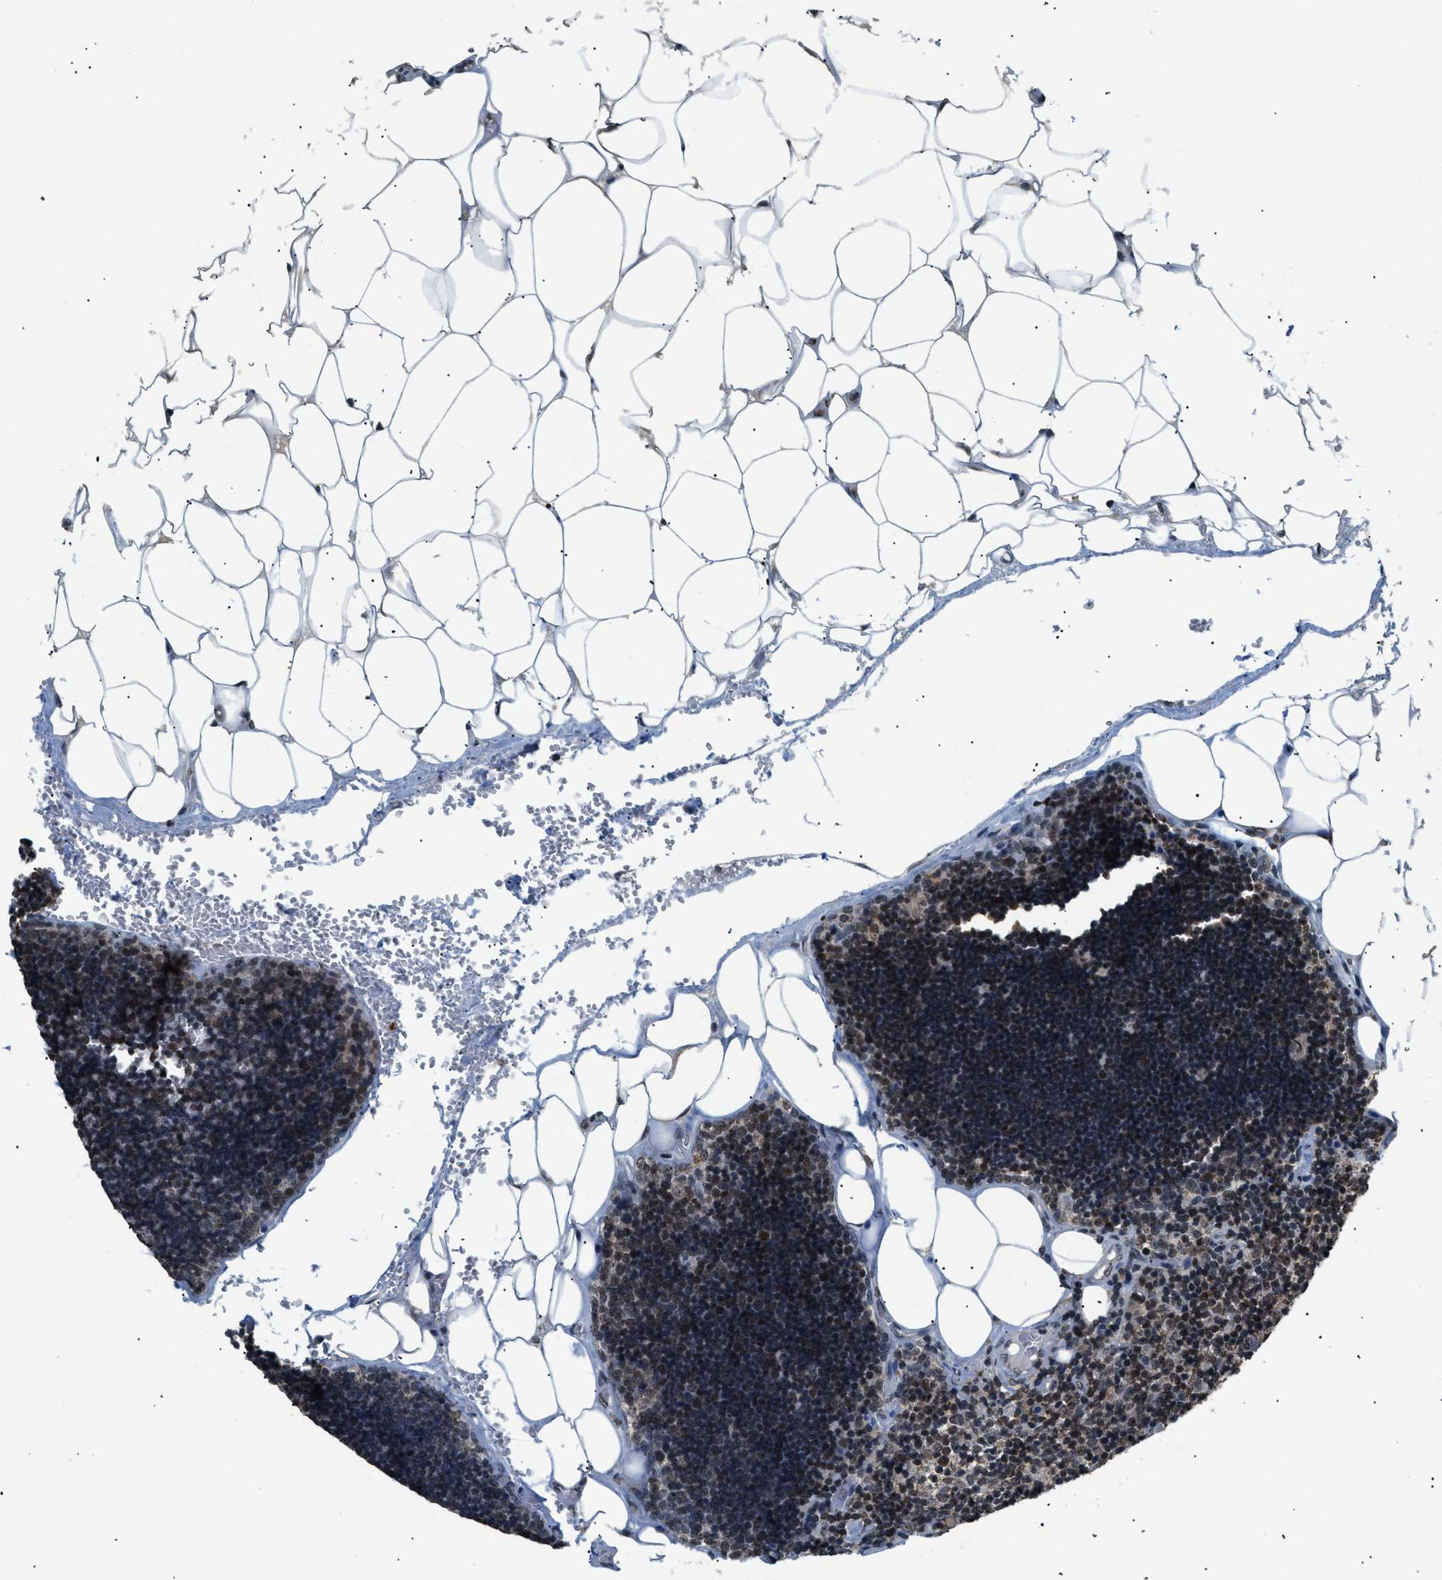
{"staining": {"intensity": "moderate", "quantity": ">75%", "location": "cytoplasmic/membranous,nuclear"}, "tissue": "lymph node", "cell_type": "Germinal center cells", "image_type": "normal", "snomed": [{"axis": "morphology", "description": "Normal tissue, NOS"}, {"axis": "topography", "description": "Lymph node"}], "caption": "Immunohistochemistry (IHC) staining of normal lymph node, which displays medium levels of moderate cytoplasmic/membranous,nuclear staining in approximately >75% of germinal center cells indicating moderate cytoplasmic/membranous,nuclear protein expression. The staining was performed using DAB (3,3'-diaminobenzidine) (brown) for protein detection and nuclei were counterstained in hematoxylin (blue).", "gene": "RBM5", "patient": {"sex": "male", "age": 33}}